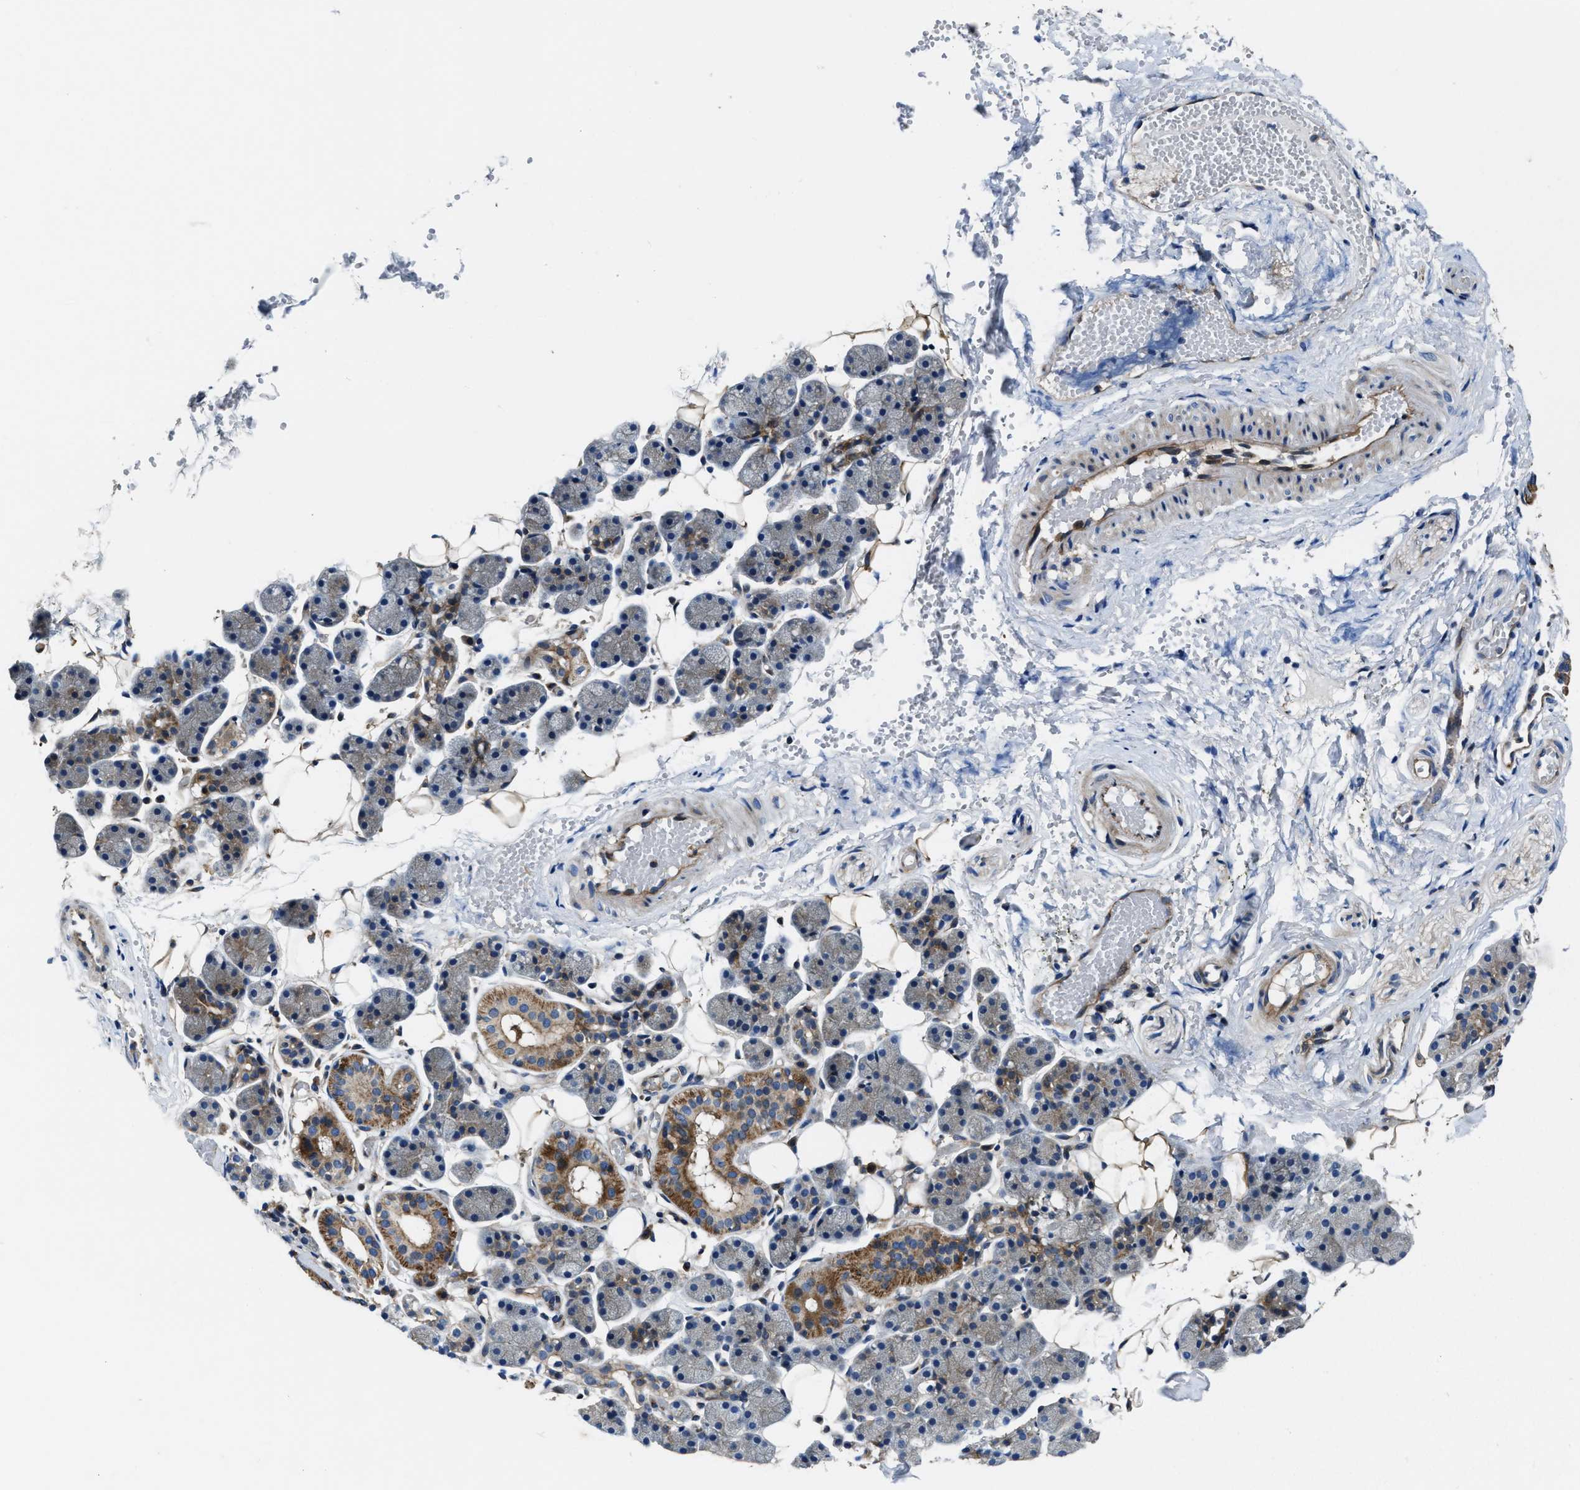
{"staining": {"intensity": "moderate", "quantity": "25%-75%", "location": "cytoplasmic/membranous"}, "tissue": "salivary gland", "cell_type": "Glandular cells", "image_type": "normal", "snomed": [{"axis": "morphology", "description": "Normal tissue, NOS"}, {"axis": "topography", "description": "Salivary gland"}], "caption": "This histopathology image exhibits immunohistochemistry (IHC) staining of benign human salivary gland, with medium moderate cytoplasmic/membranous staining in approximately 25%-75% of glandular cells.", "gene": "PTAR1", "patient": {"sex": "female", "age": 33}}